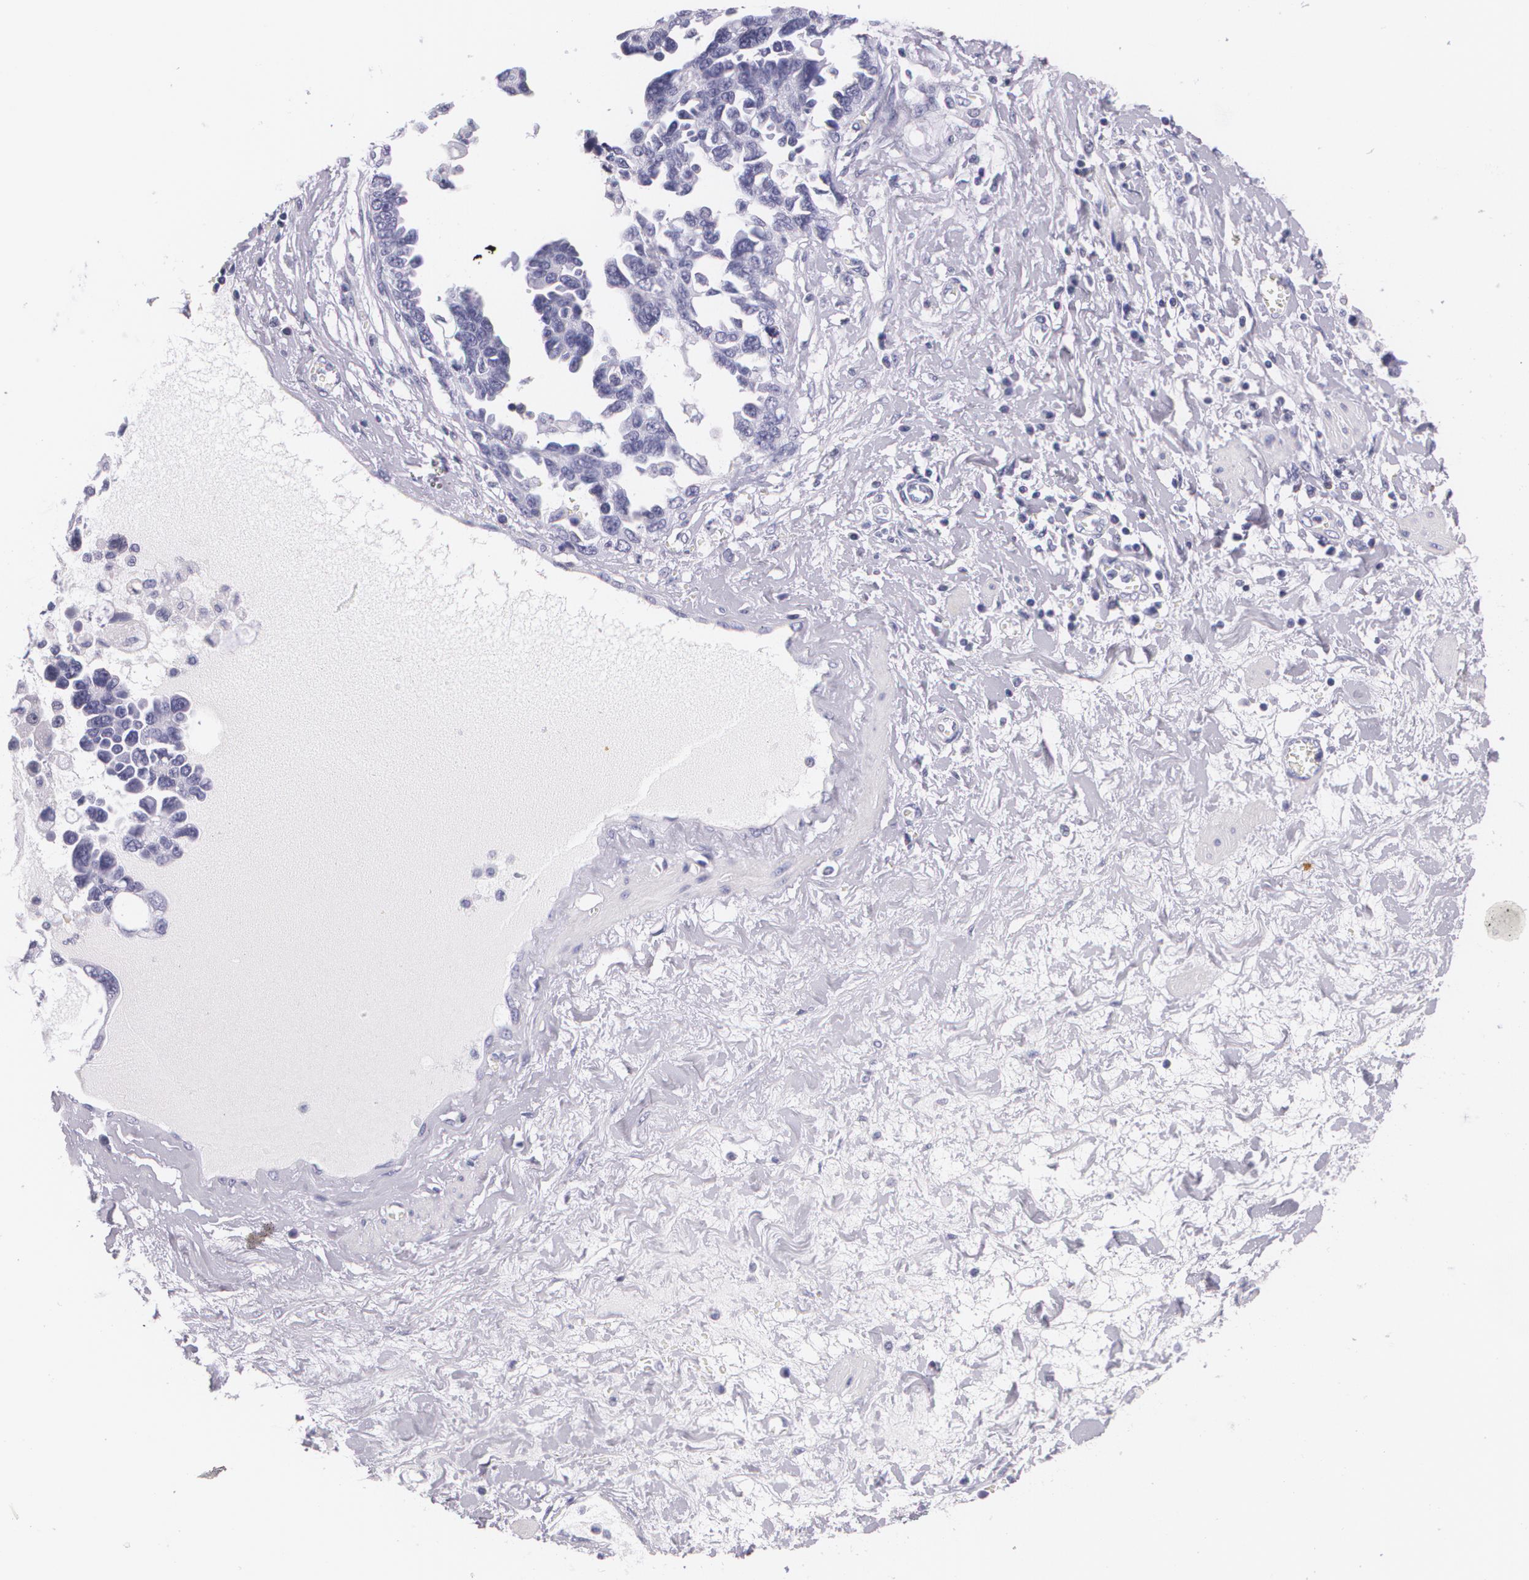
{"staining": {"intensity": "negative", "quantity": "none", "location": "none"}, "tissue": "ovarian cancer", "cell_type": "Tumor cells", "image_type": "cancer", "snomed": [{"axis": "morphology", "description": "Cystadenocarcinoma, serous, NOS"}, {"axis": "topography", "description": "Ovary"}], "caption": "The photomicrograph shows no staining of tumor cells in ovarian serous cystadenocarcinoma.", "gene": "DLG4", "patient": {"sex": "female", "age": 63}}